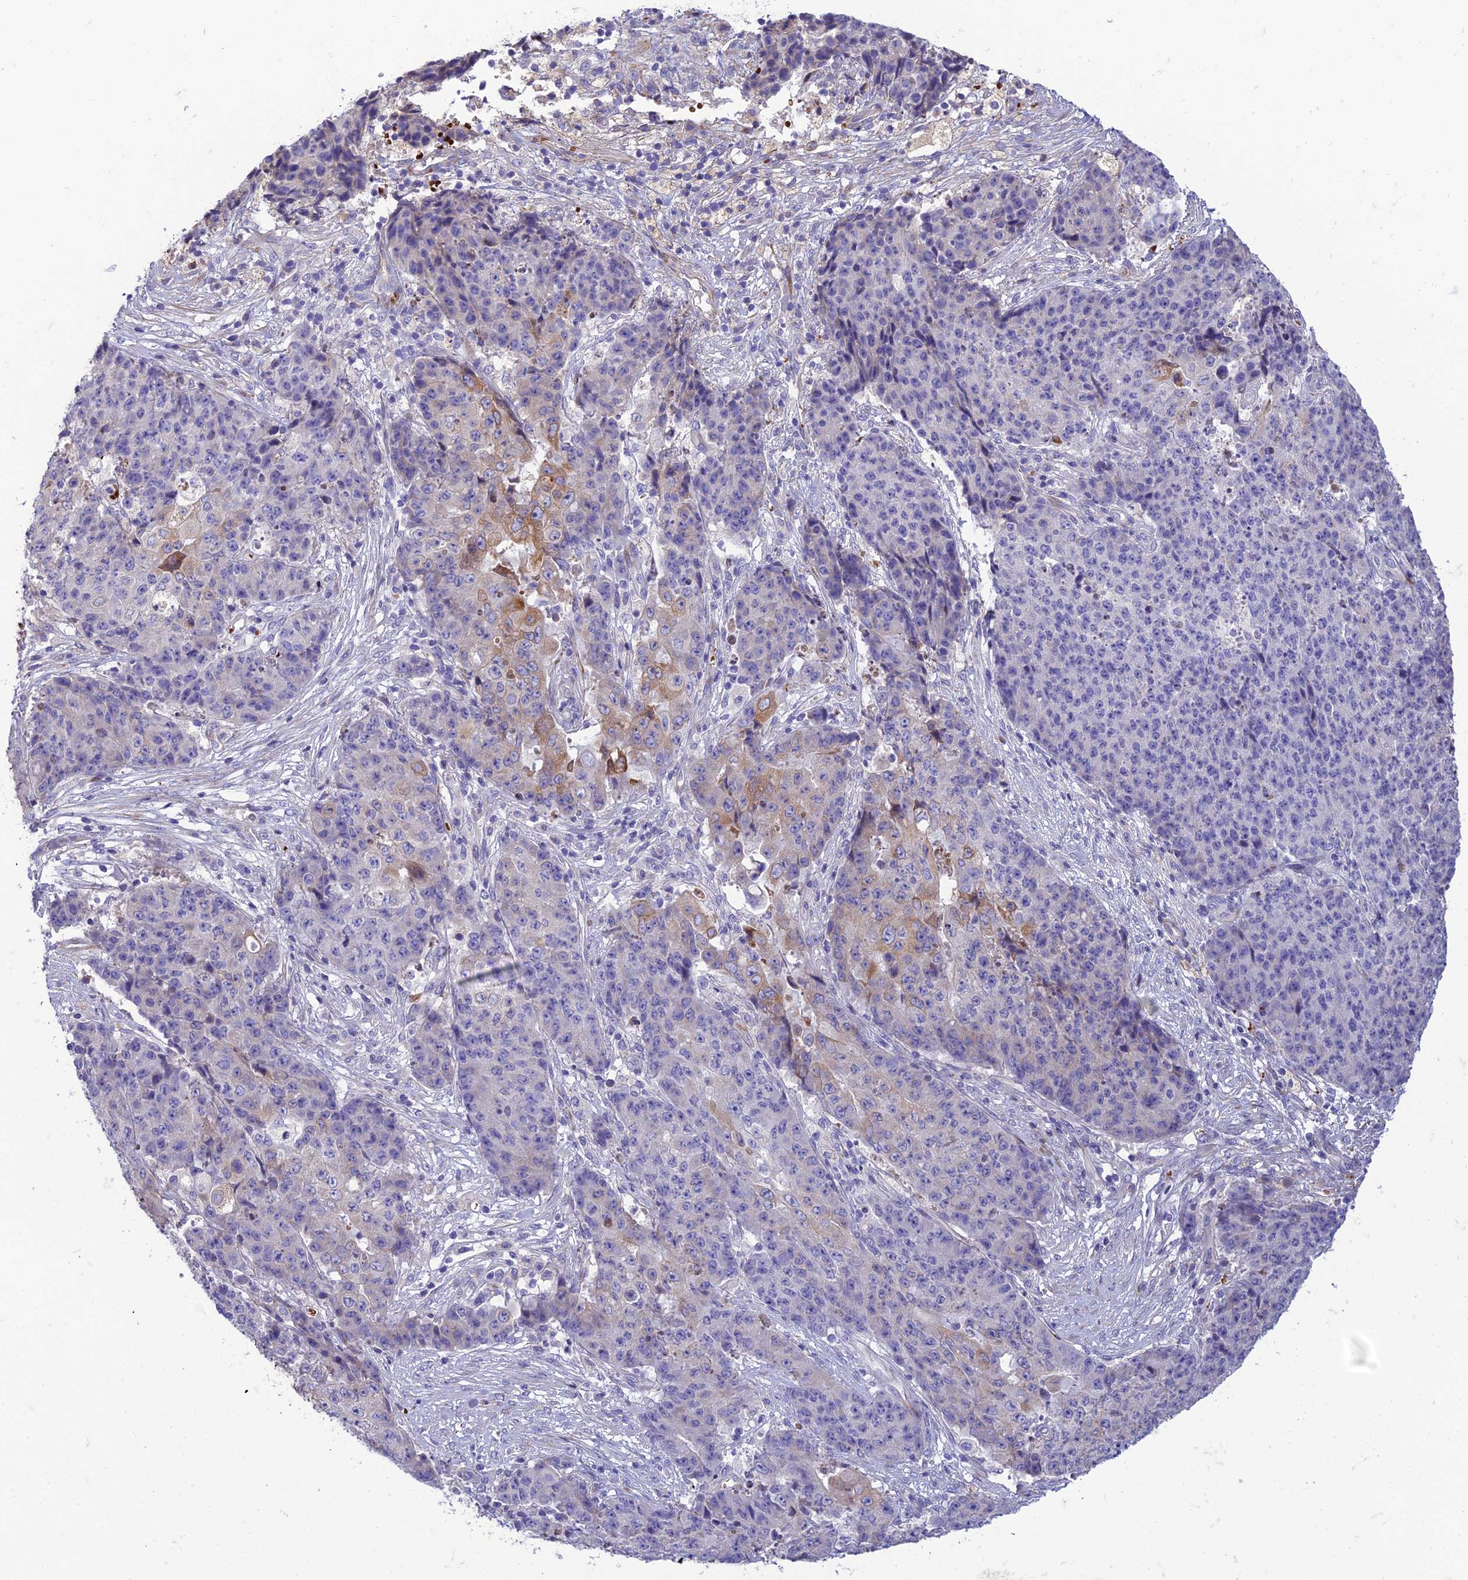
{"staining": {"intensity": "moderate", "quantity": "<25%", "location": "cytoplasmic/membranous"}, "tissue": "ovarian cancer", "cell_type": "Tumor cells", "image_type": "cancer", "snomed": [{"axis": "morphology", "description": "Carcinoma, endometroid"}, {"axis": "topography", "description": "Ovary"}], "caption": "High-power microscopy captured an immunohistochemistry photomicrograph of ovarian endometroid carcinoma, revealing moderate cytoplasmic/membranous positivity in approximately <25% of tumor cells.", "gene": "SEL1L3", "patient": {"sex": "female", "age": 42}}